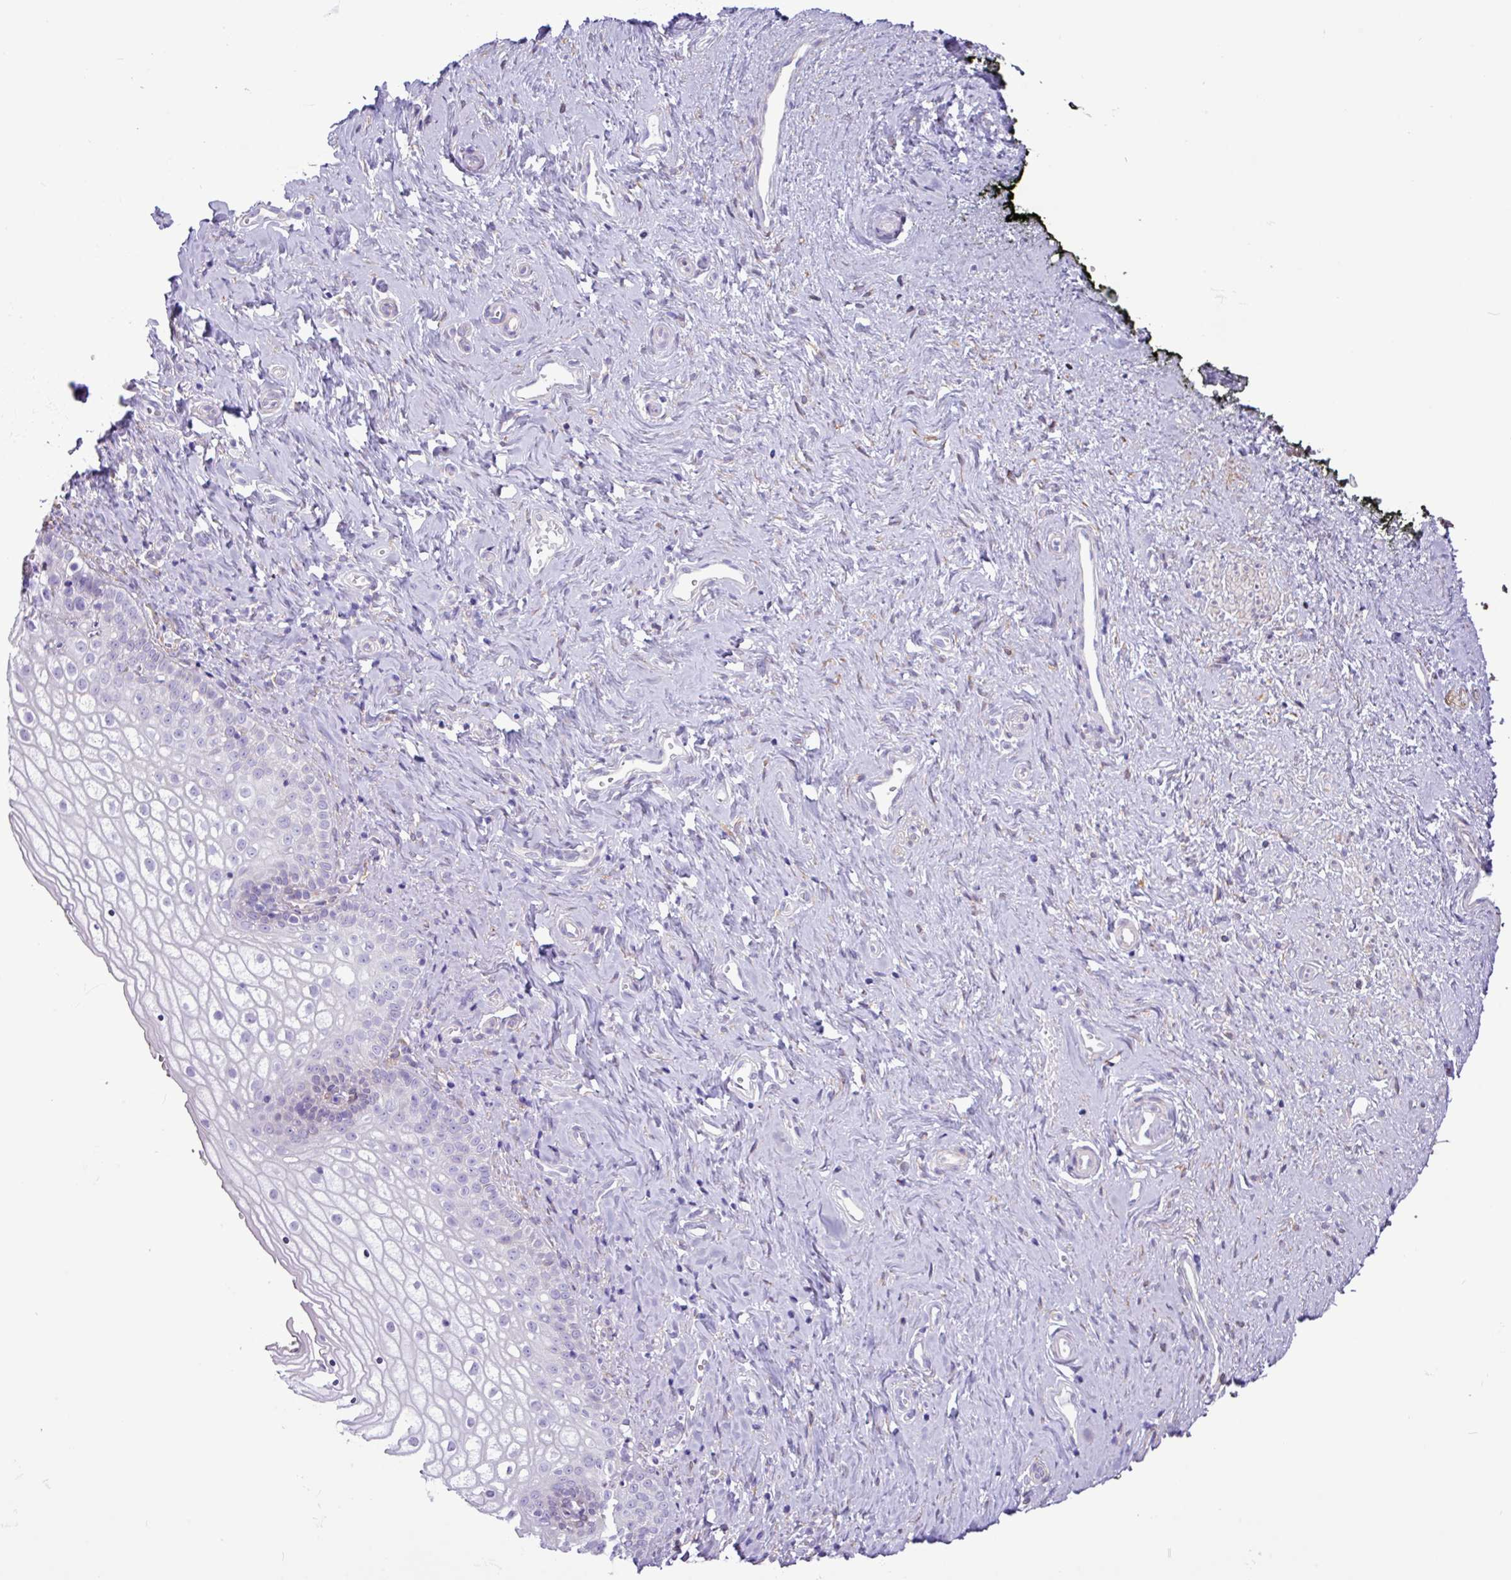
{"staining": {"intensity": "negative", "quantity": "none", "location": "none"}, "tissue": "vagina", "cell_type": "Squamous epithelial cells", "image_type": "normal", "snomed": [{"axis": "morphology", "description": "Normal tissue, NOS"}, {"axis": "topography", "description": "Vagina"}], "caption": "The micrograph displays no staining of squamous epithelial cells in unremarkable vagina.", "gene": "SLC38A1", "patient": {"sex": "female", "age": 59}}